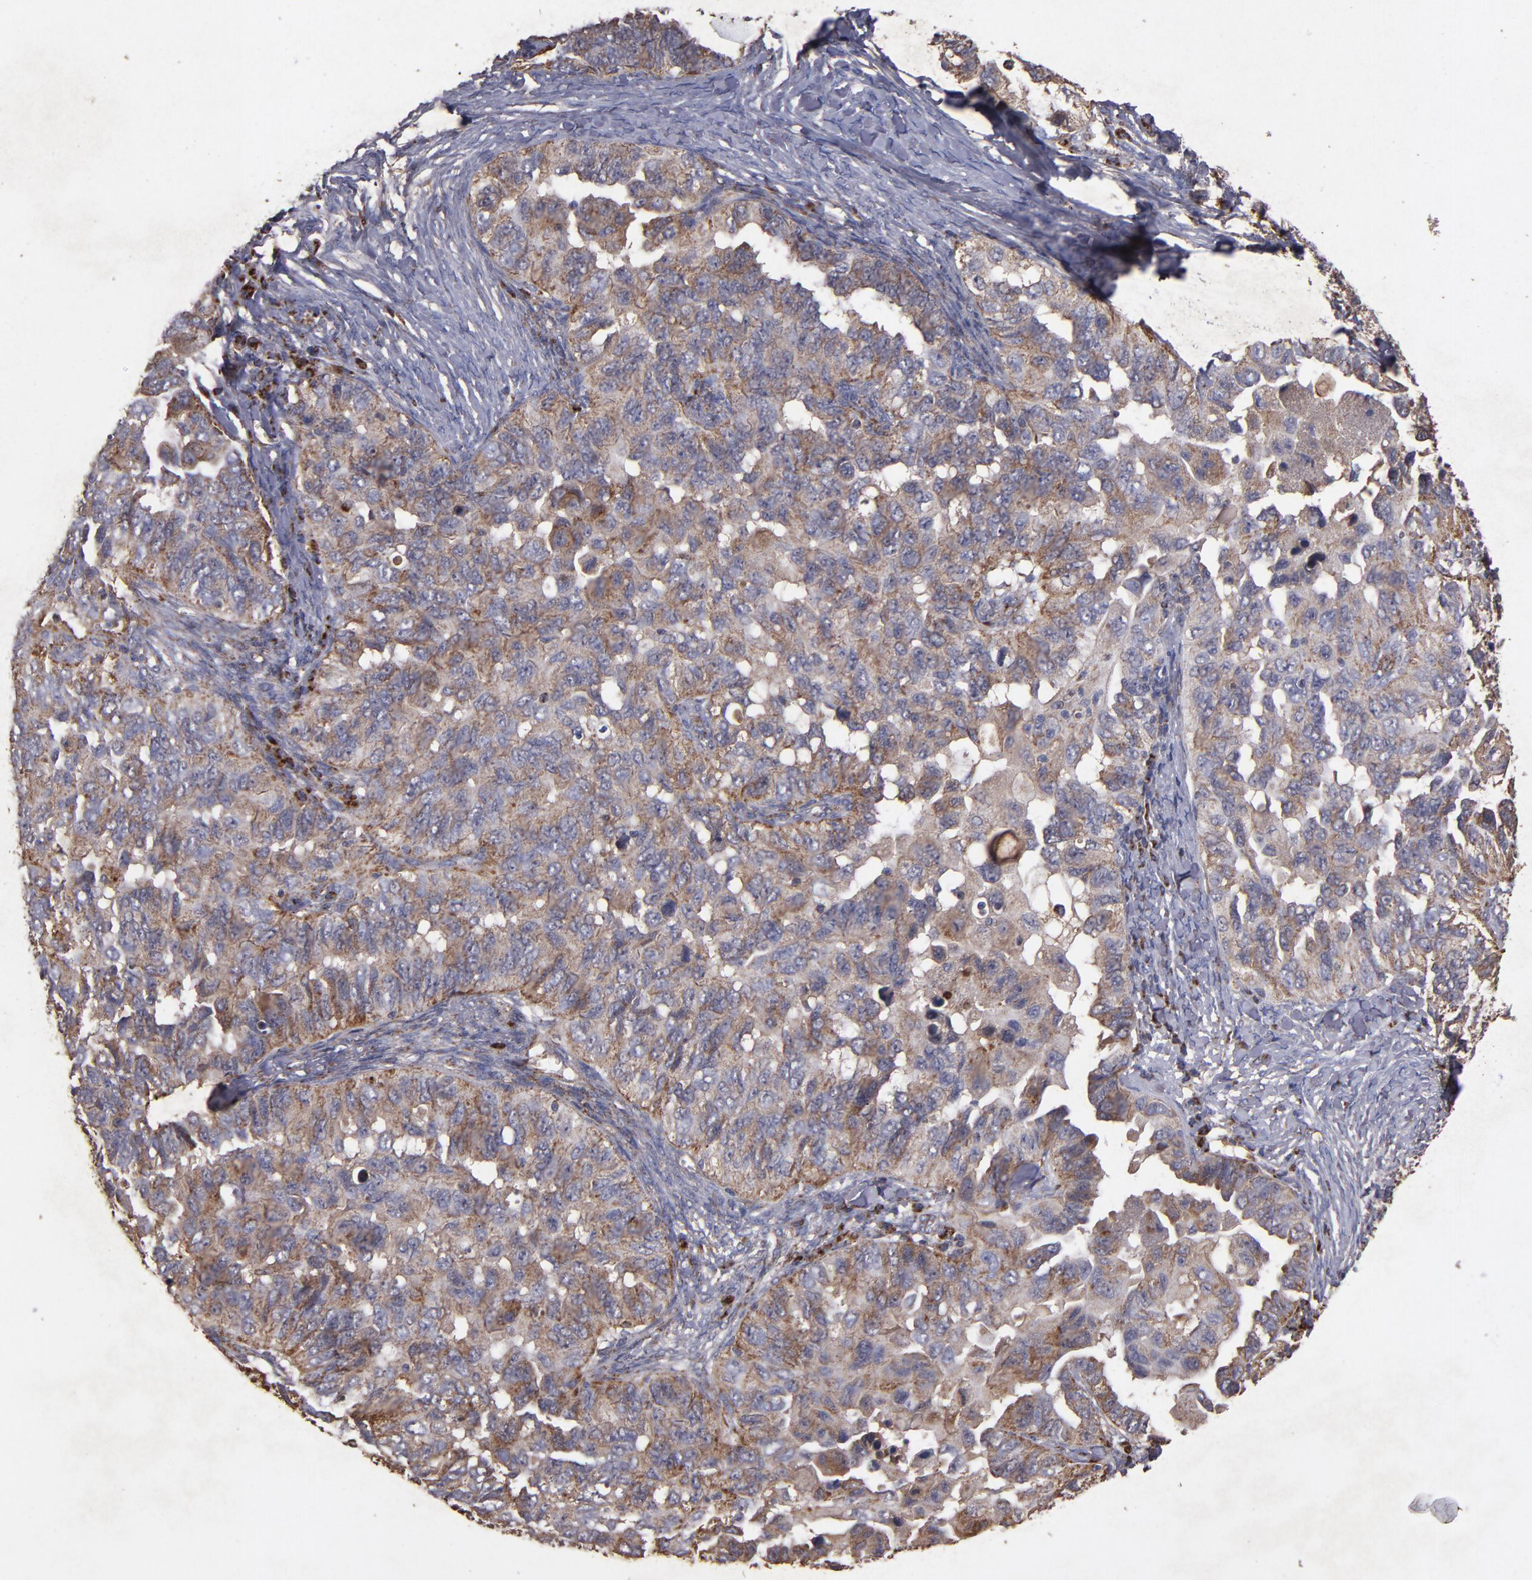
{"staining": {"intensity": "moderate", "quantity": ">75%", "location": "cytoplasmic/membranous"}, "tissue": "ovarian cancer", "cell_type": "Tumor cells", "image_type": "cancer", "snomed": [{"axis": "morphology", "description": "Cystadenocarcinoma, serous, NOS"}, {"axis": "topography", "description": "Ovary"}], "caption": "Immunohistochemistry photomicrograph of ovarian serous cystadenocarcinoma stained for a protein (brown), which reveals medium levels of moderate cytoplasmic/membranous expression in about >75% of tumor cells.", "gene": "TIMM9", "patient": {"sex": "female", "age": 82}}